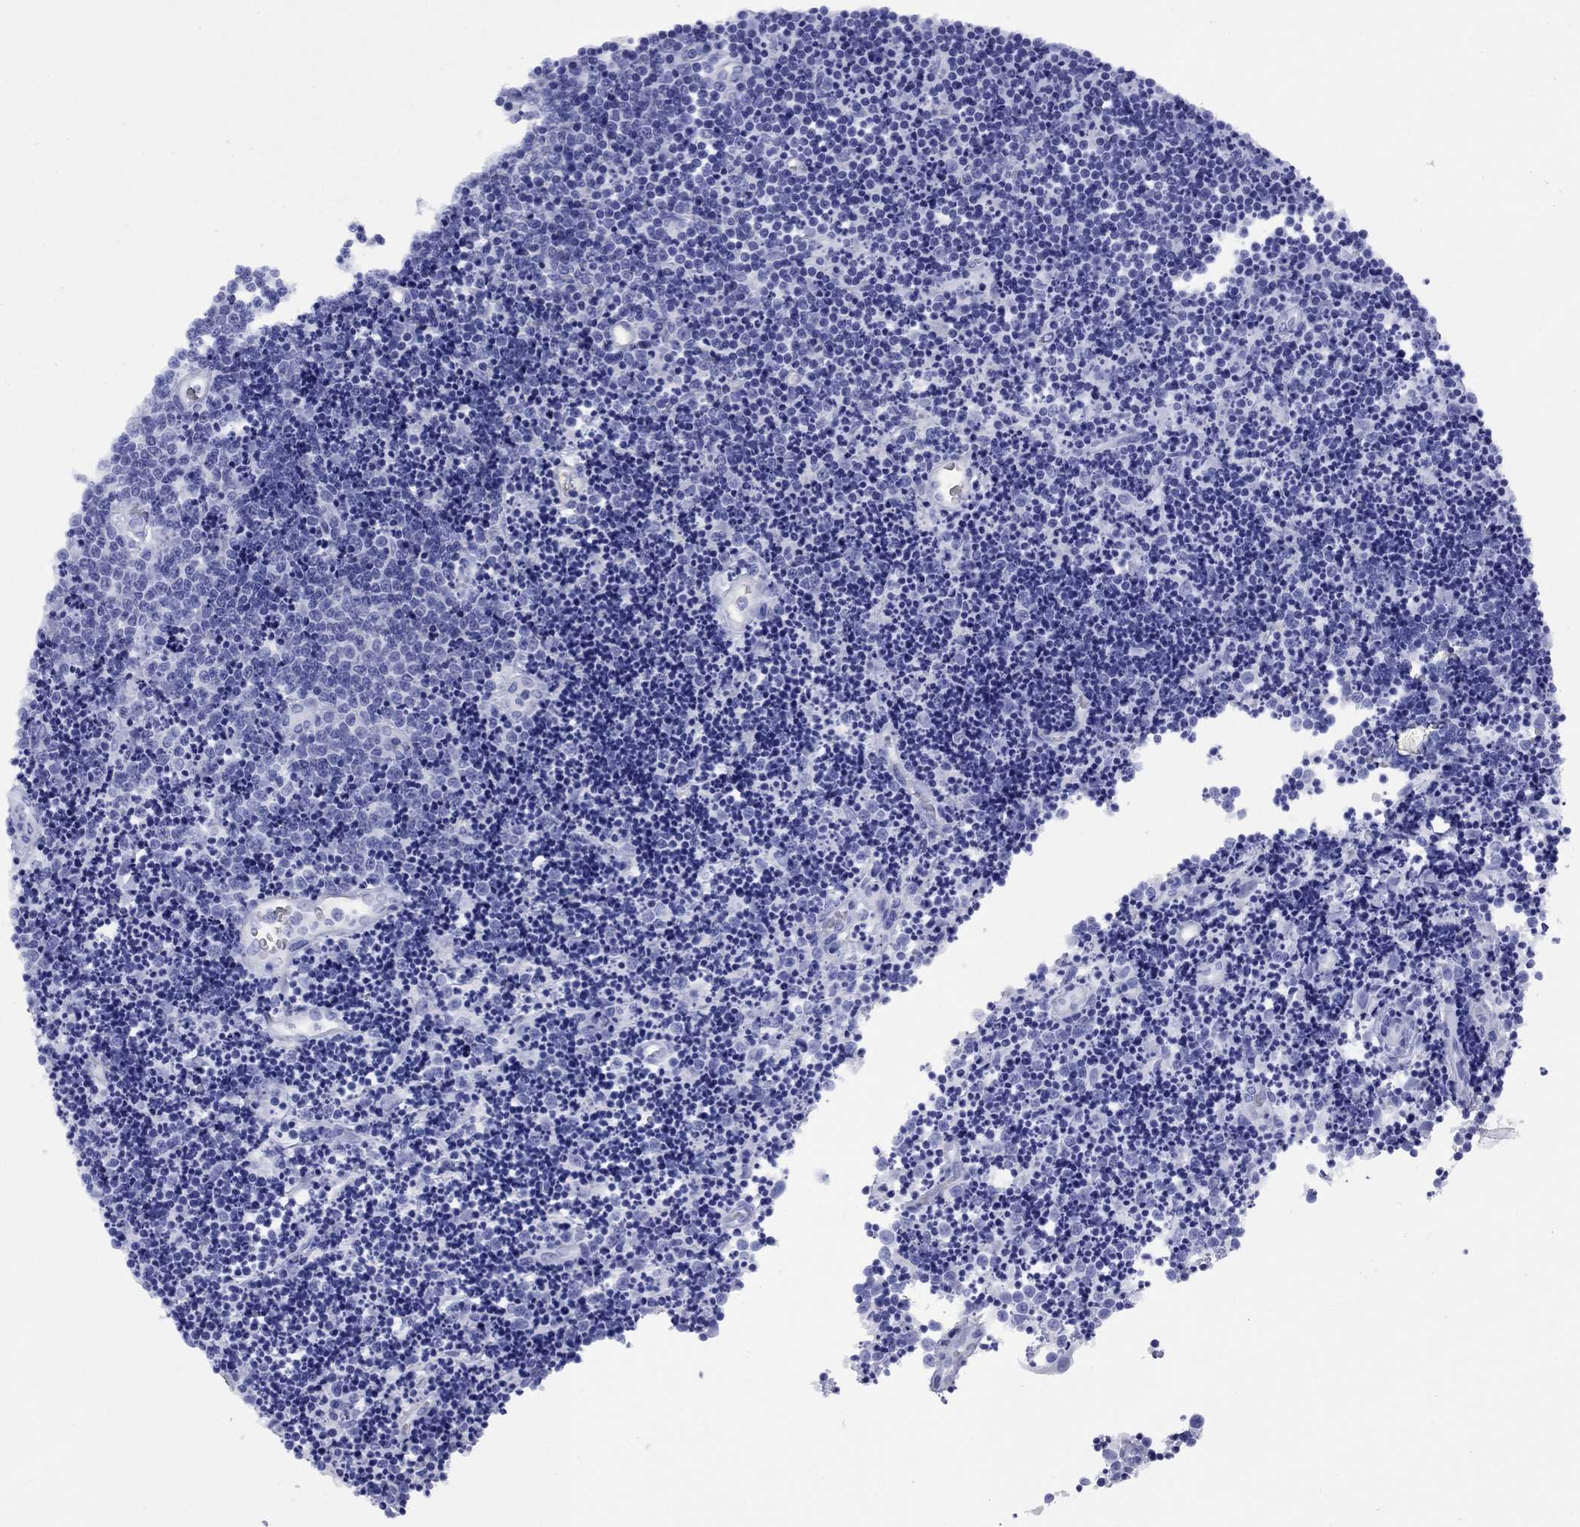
{"staining": {"intensity": "negative", "quantity": "none", "location": "none"}, "tissue": "lymphoma", "cell_type": "Tumor cells", "image_type": "cancer", "snomed": [{"axis": "morphology", "description": "Malignant lymphoma, non-Hodgkin's type, Low grade"}, {"axis": "topography", "description": "Brain"}], "caption": "An image of human malignant lymphoma, non-Hodgkin's type (low-grade) is negative for staining in tumor cells.", "gene": "APOA2", "patient": {"sex": "female", "age": 66}}